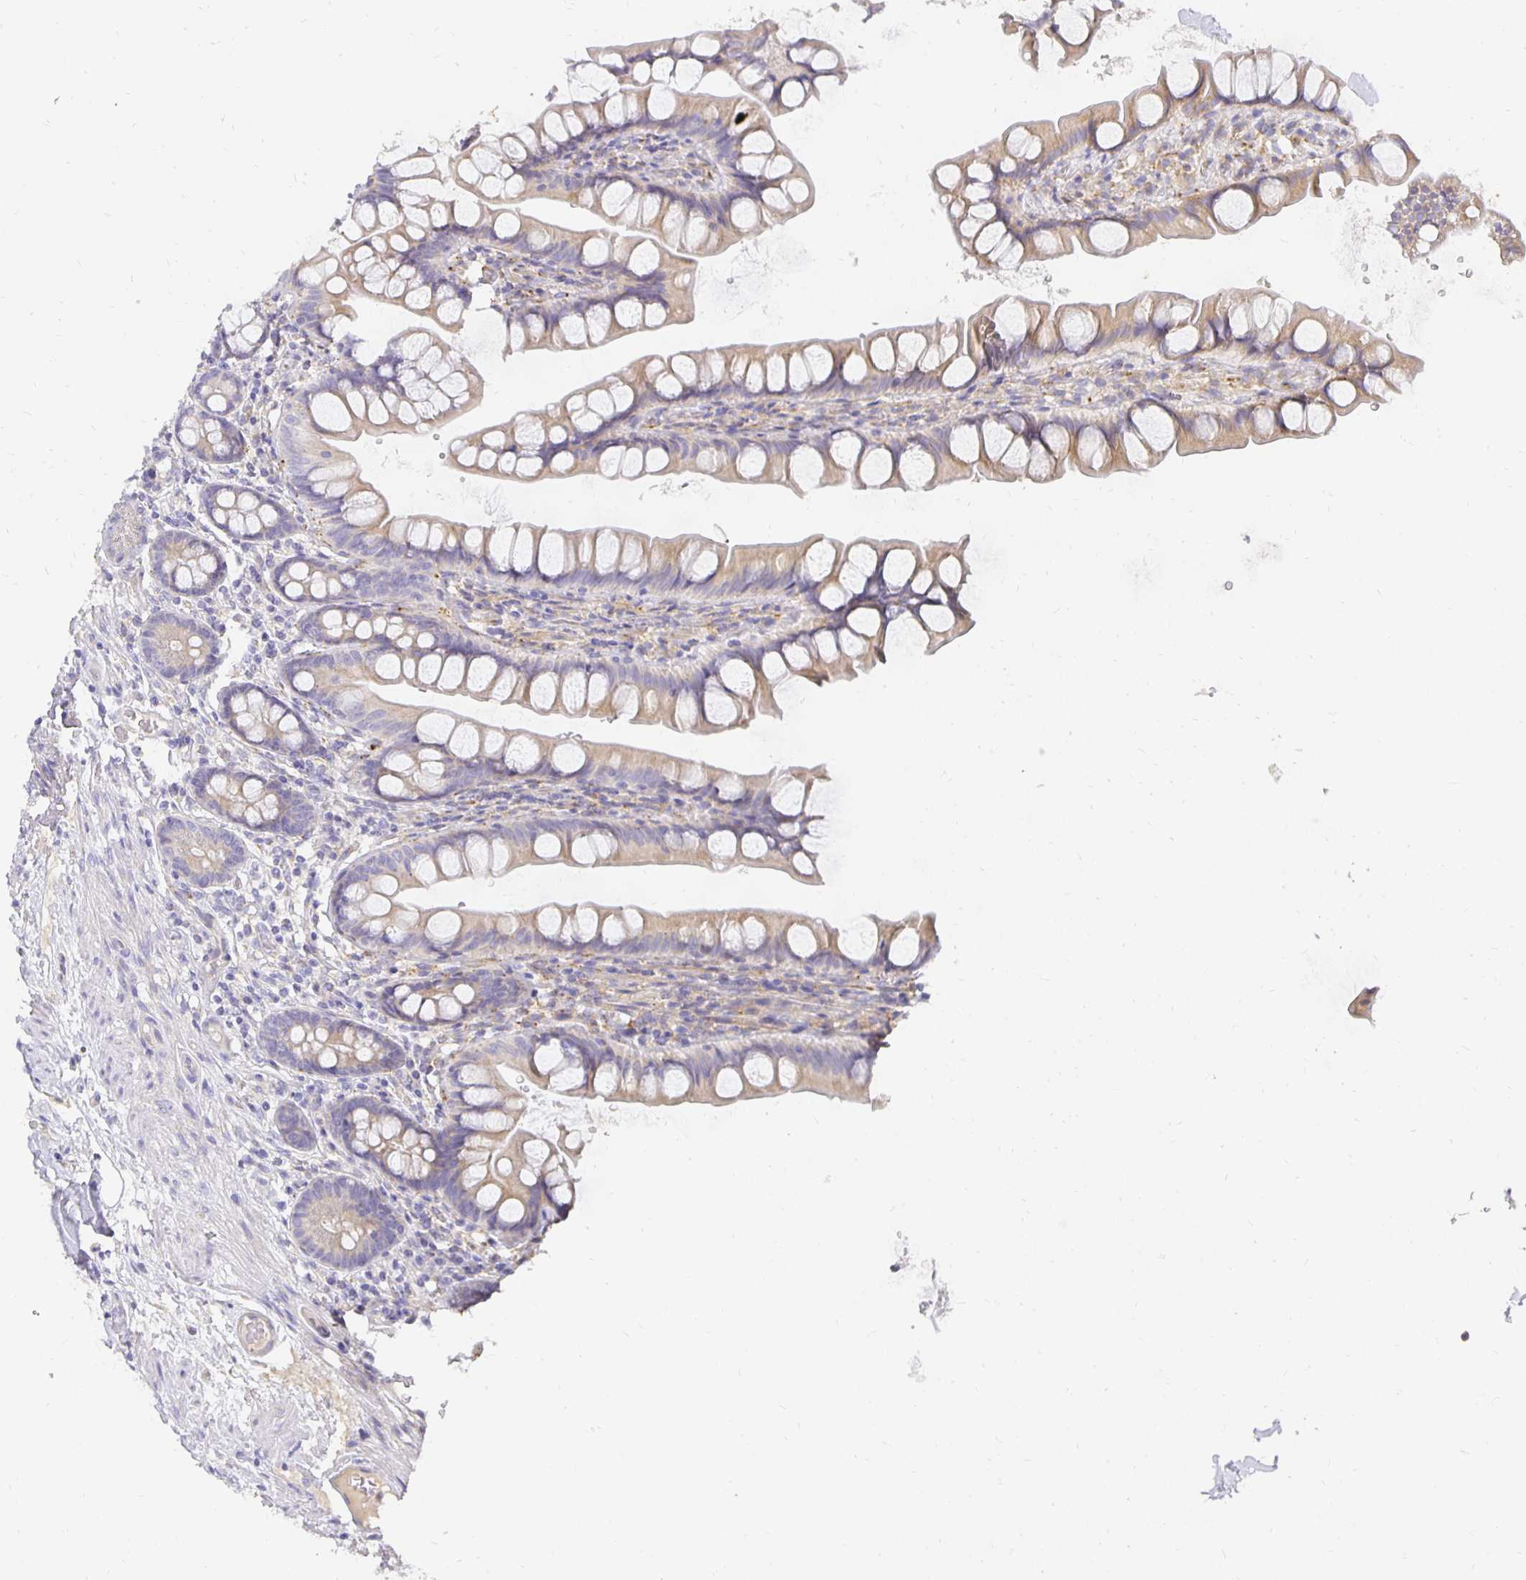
{"staining": {"intensity": "weak", "quantity": ">75%", "location": "cytoplasmic/membranous"}, "tissue": "small intestine", "cell_type": "Glandular cells", "image_type": "normal", "snomed": [{"axis": "morphology", "description": "Normal tissue, NOS"}, {"axis": "topography", "description": "Small intestine"}], "caption": "Protein staining of unremarkable small intestine demonstrates weak cytoplasmic/membranous expression in approximately >75% of glandular cells.", "gene": "PLOD1", "patient": {"sex": "male", "age": 70}}